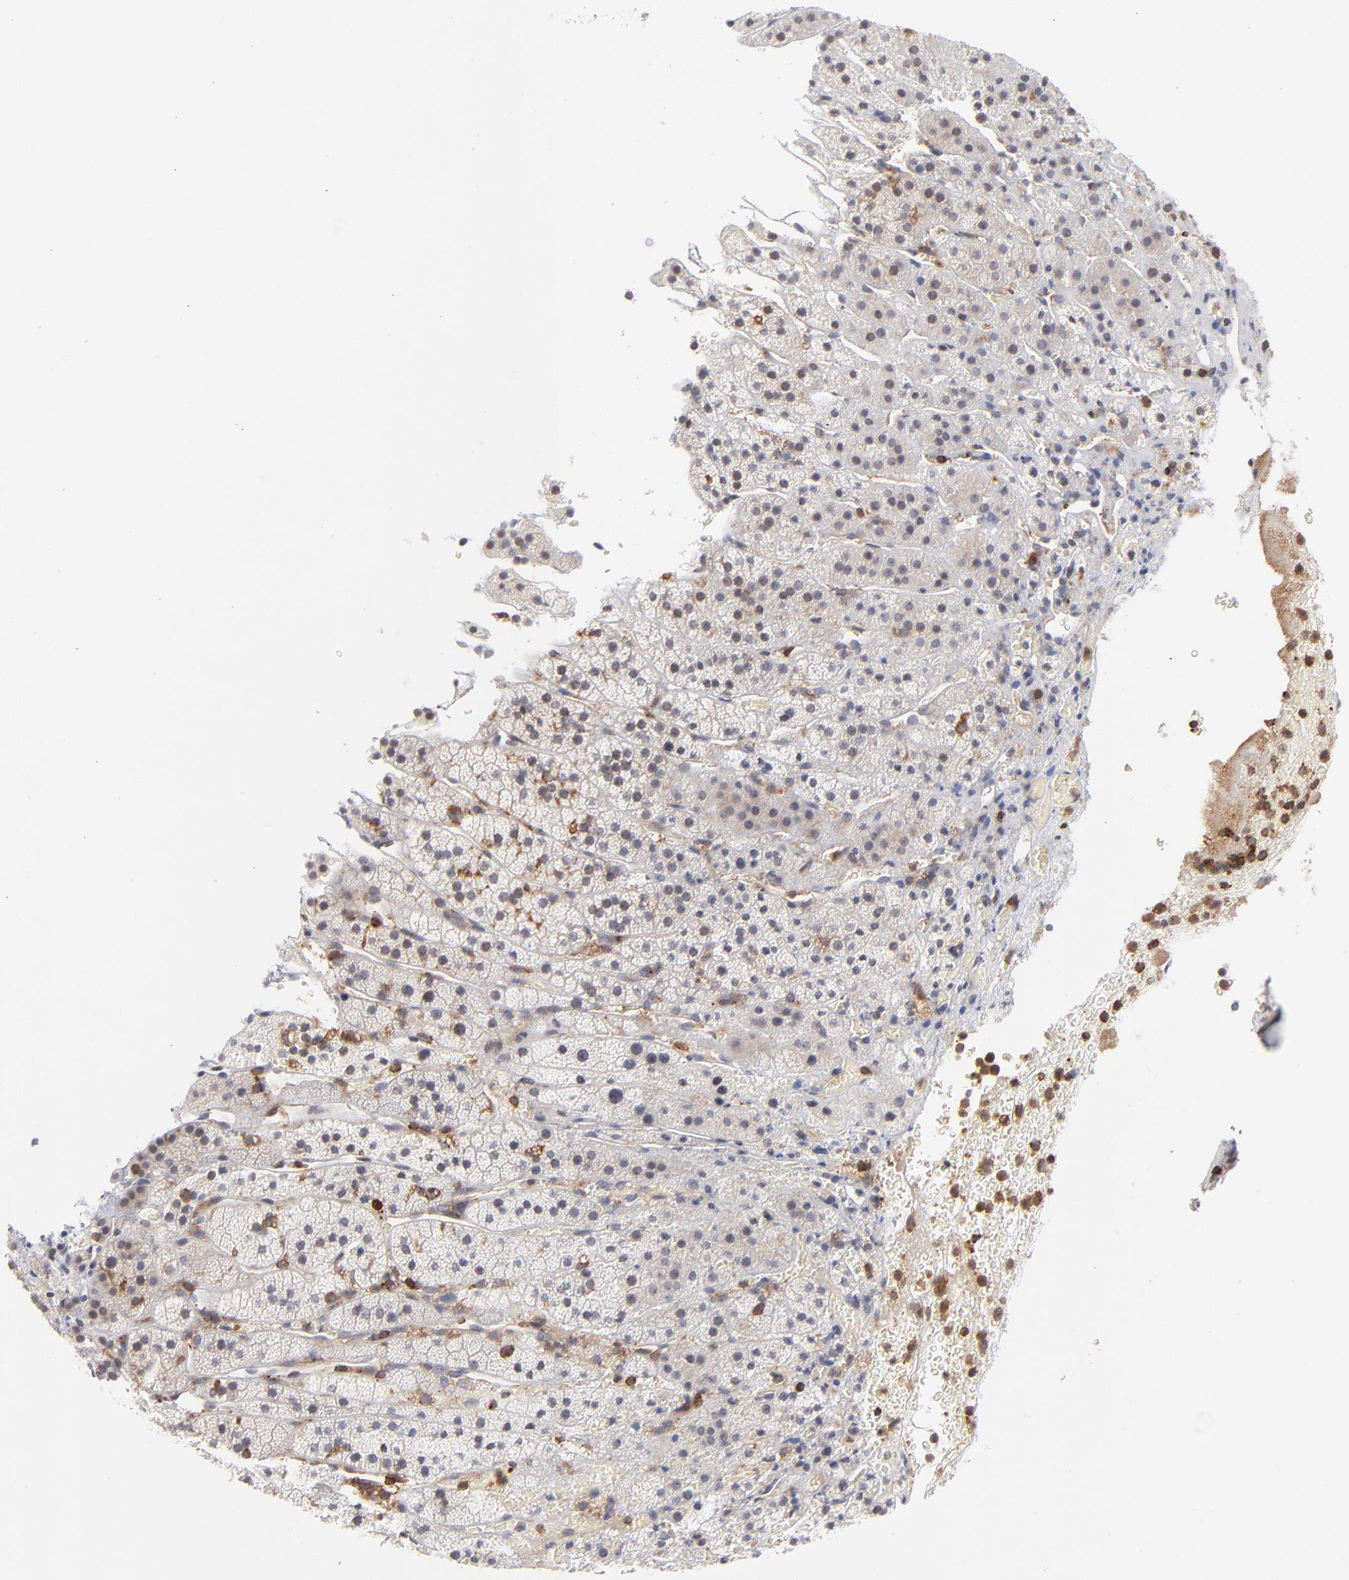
{"staining": {"intensity": "negative", "quantity": "none", "location": "none"}, "tissue": "adrenal gland", "cell_type": "Glandular cells", "image_type": "normal", "snomed": [{"axis": "morphology", "description": "Normal tissue, NOS"}, {"axis": "topography", "description": "Adrenal gland"}], "caption": "Immunohistochemistry (IHC) of benign human adrenal gland displays no positivity in glandular cells.", "gene": "WIPF1", "patient": {"sex": "female", "age": 44}}